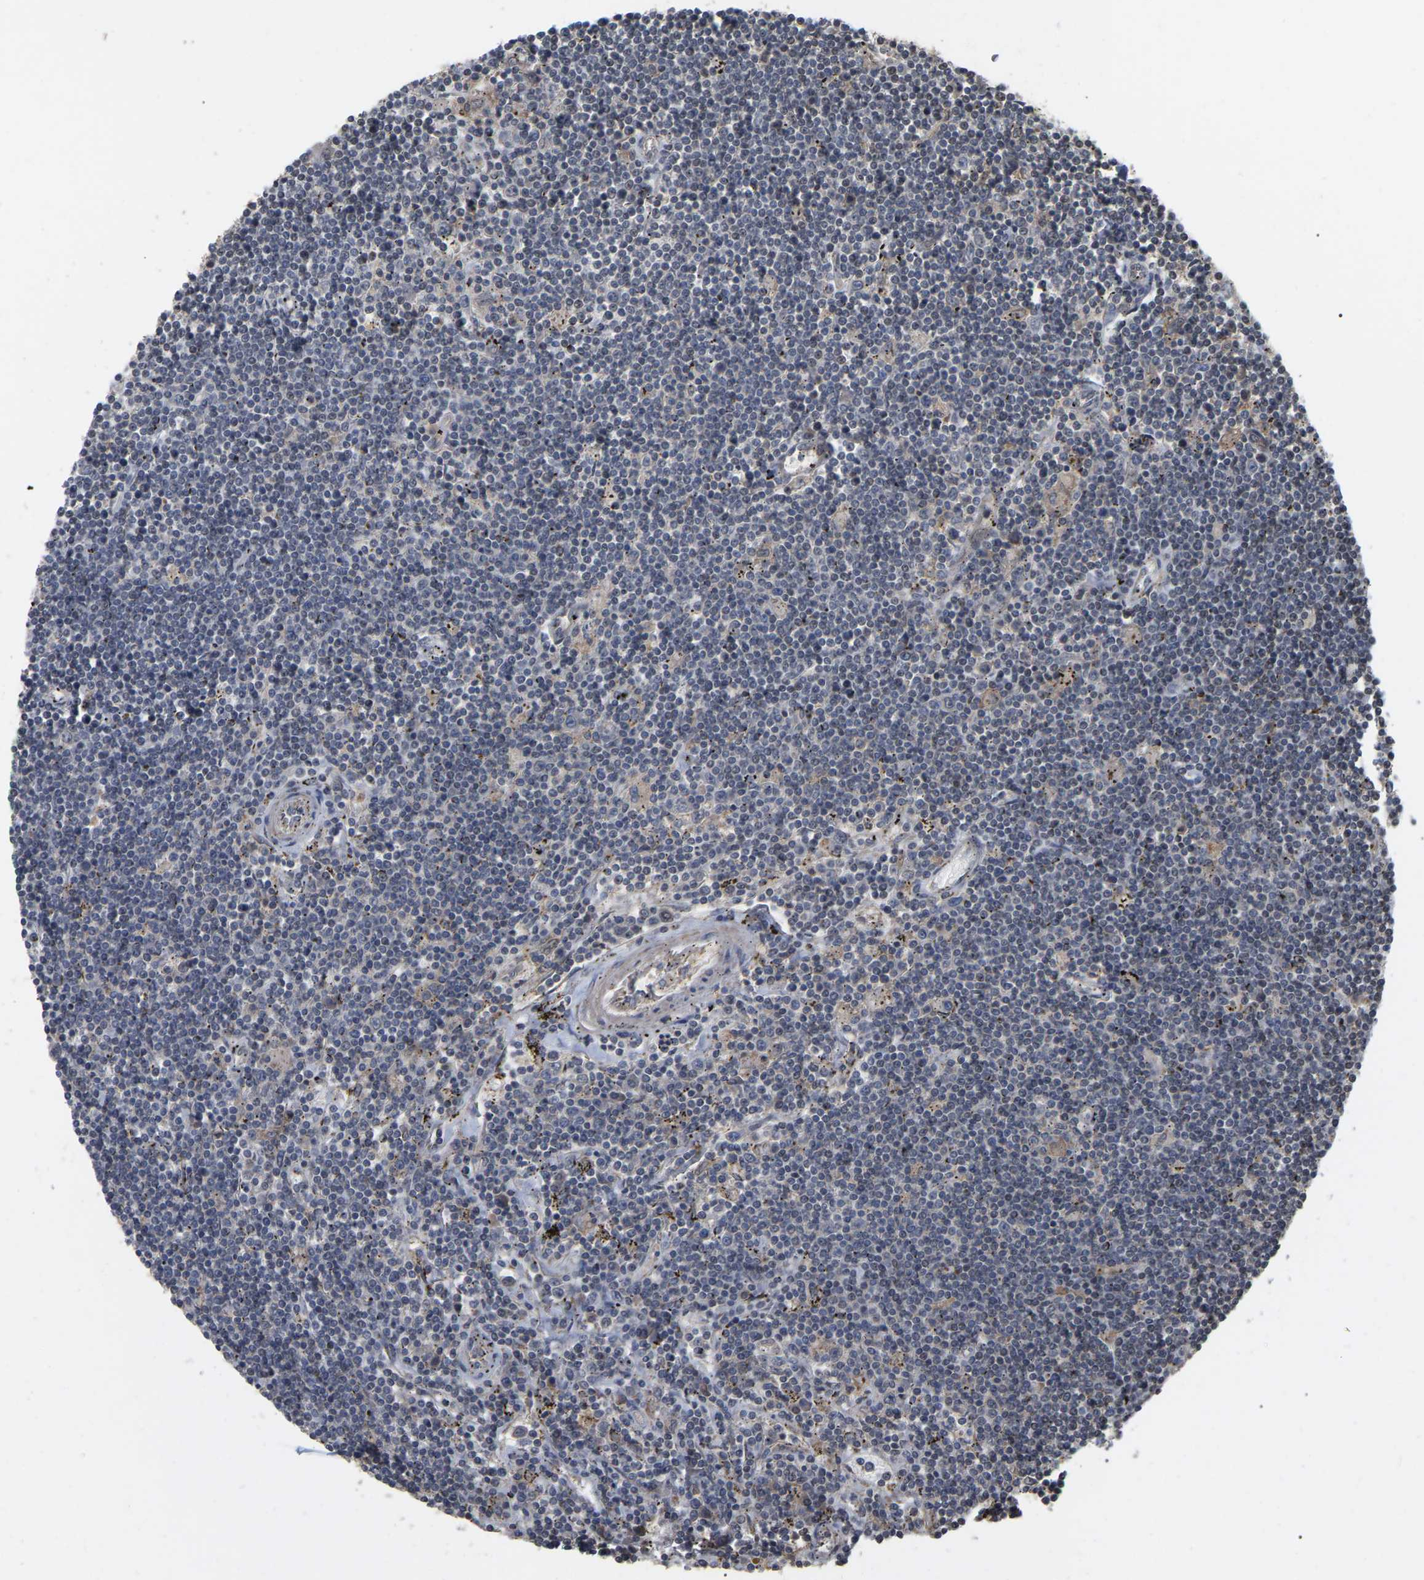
{"staining": {"intensity": "negative", "quantity": "none", "location": "none"}, "tissue": "lymphoma", "cell_type": "Tumor cells", "image_type": "cancer", "snomed": [{"axis": "morphology", "description": "Malignant lymphoma, non-Hodgkin's type, Low grade"}, {"axis": "topography", "description": "Spleen"}], "caption": "Immunohistochemistry image of human malignant lymphoma, non-Hodgkin's type (low-grade) stained for a protein (brown), which exhibits no expression in tumor cells. (DAB (3,3'-diaminobenzidine) IHC visualized using brightfield microscopy, high magnification).", "gene": "FAM219A", "patient": {"sex": "male", "age": 76}}